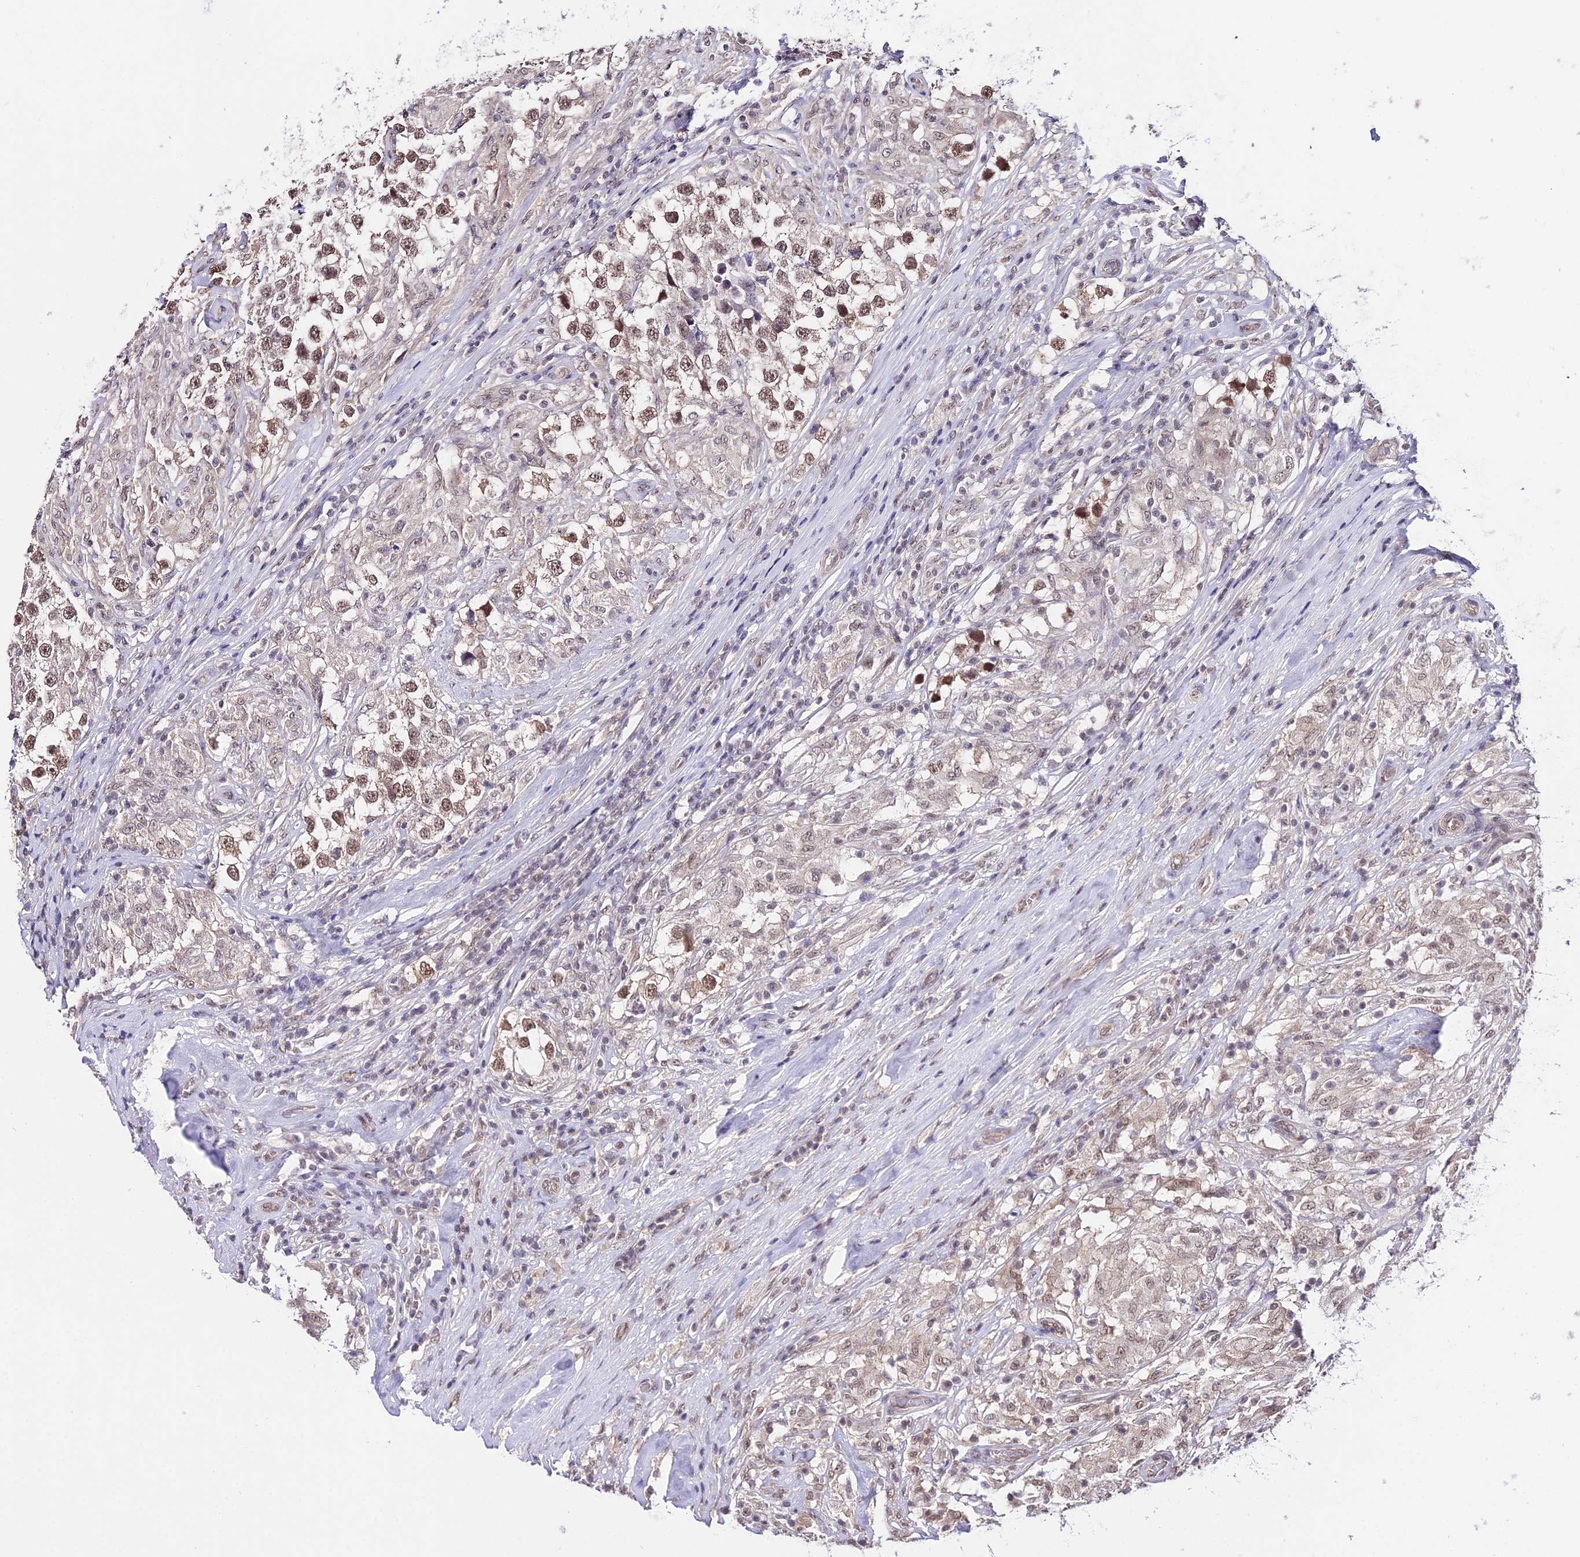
{"staining": {"intensity": "moderate", "quantity": "25%-75%", "location": "nuclear"}, "tissue": "testis cancer", "cell_type": "Tumor cells", "image_type": "cancer", "snomed": [{"axis": "morphology", "description": "Seminoma, NOS"}, {"axis": "topography", "description": "Testis"}], "caption": "The micrograph shows immunohistochemical staining of testis cancer. There is moderate nuclear expression is identified in about 25%-75% of tumor cells.", "gene": "POLR2I", "patient": {"sex": "male", "age": 46}}